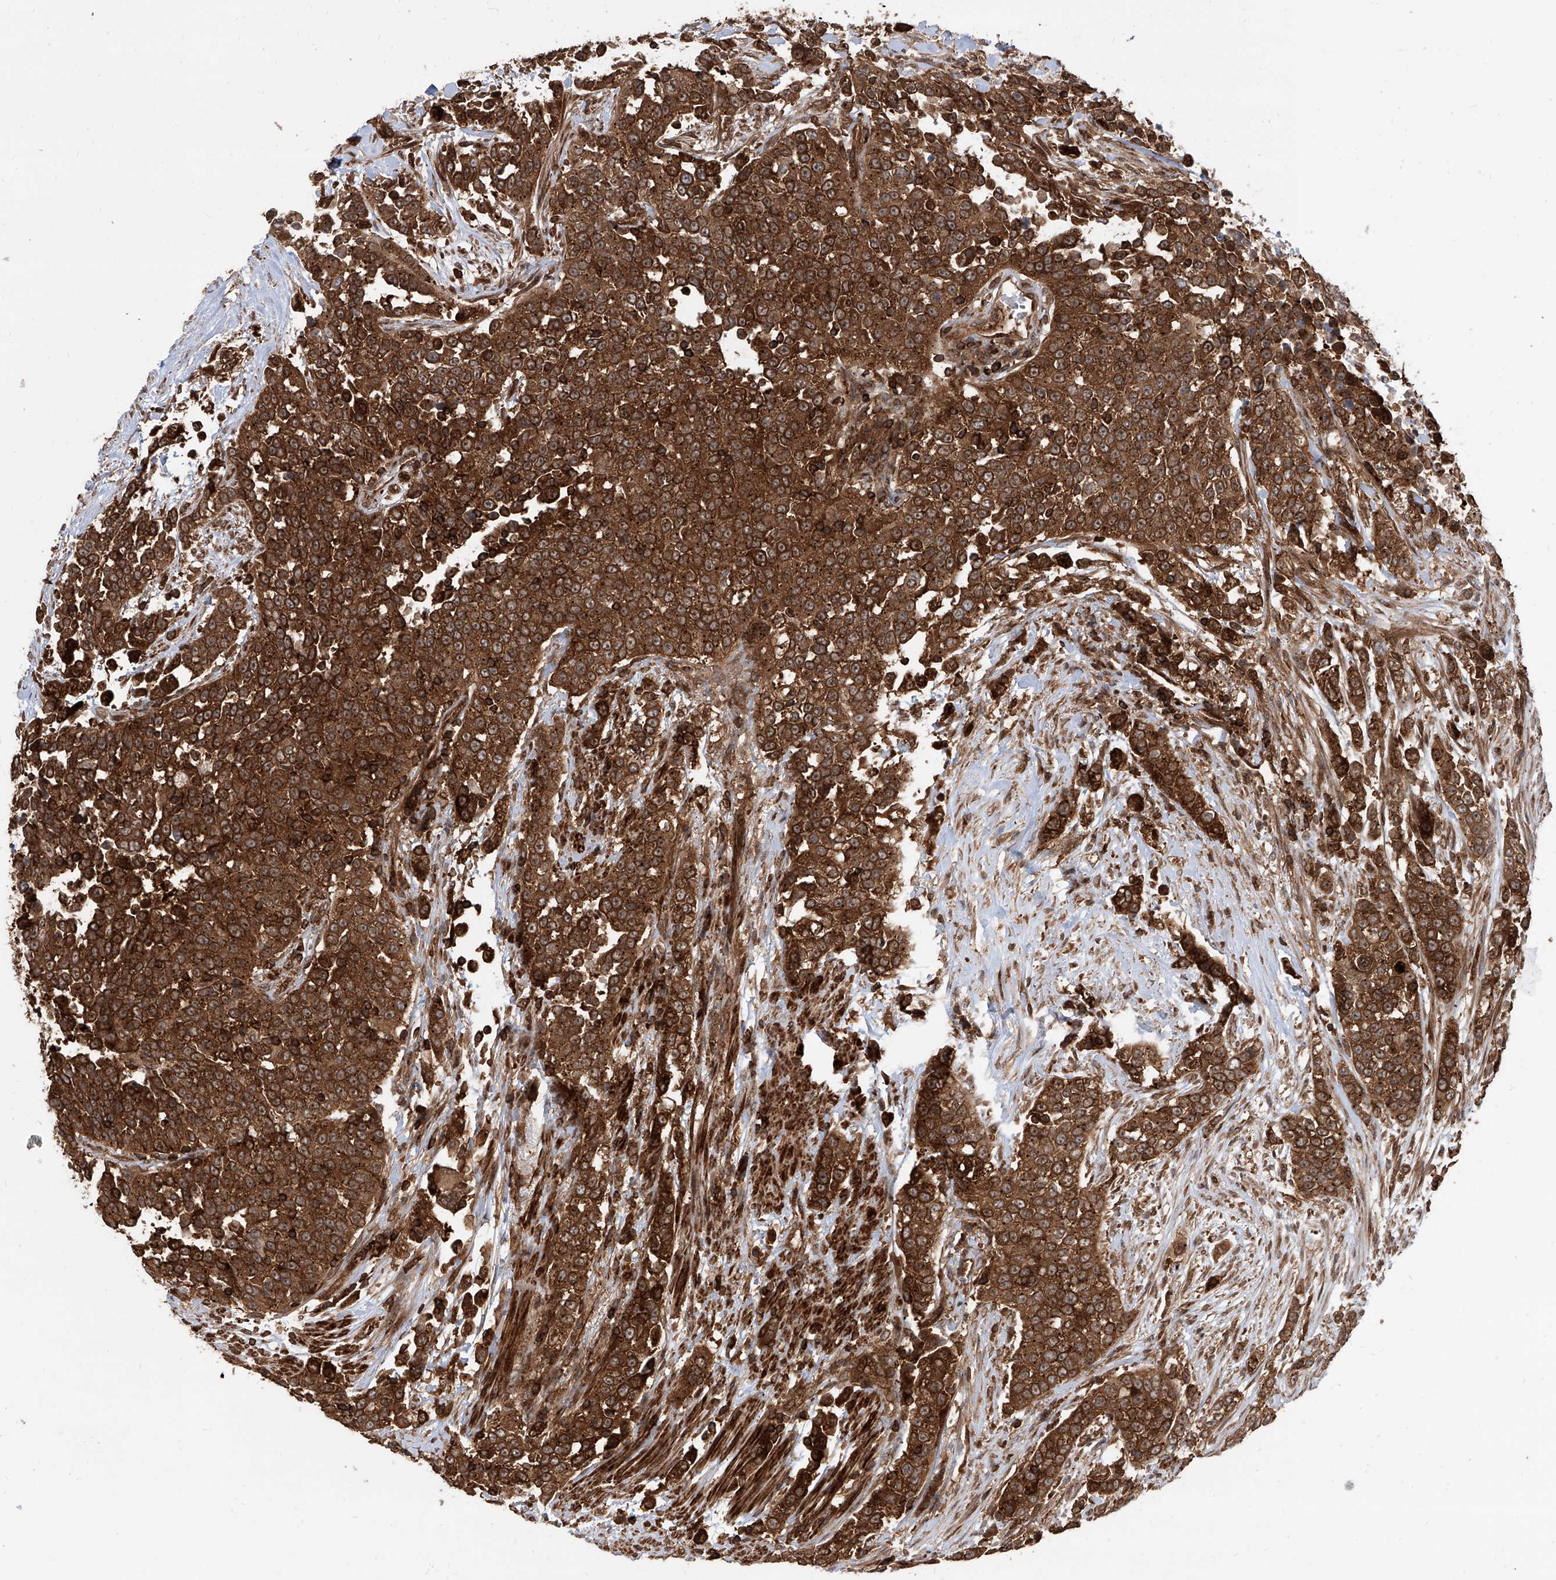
{"staining": {"intensity": "strong", "quantity": ">75%", "location": "cytoplasmic/membranous"}, "tissue": "urothelial cancer", "cell_type": "Tumor cells", "image_type": "cancer", "snomed": [{"axis": "morphology", "description": "Urothelial carcinoma, High grade"}, {"axis": "topography", "description": "Urinary bladder"}], "caption": "Protein expression analysis of human urothelial cancer reveals strong cytoplasmic/membranous positivity in approximately >75% of tumor cells.", "gene": "MAGED2", "patient": {"sex": "female", "age": 80}}